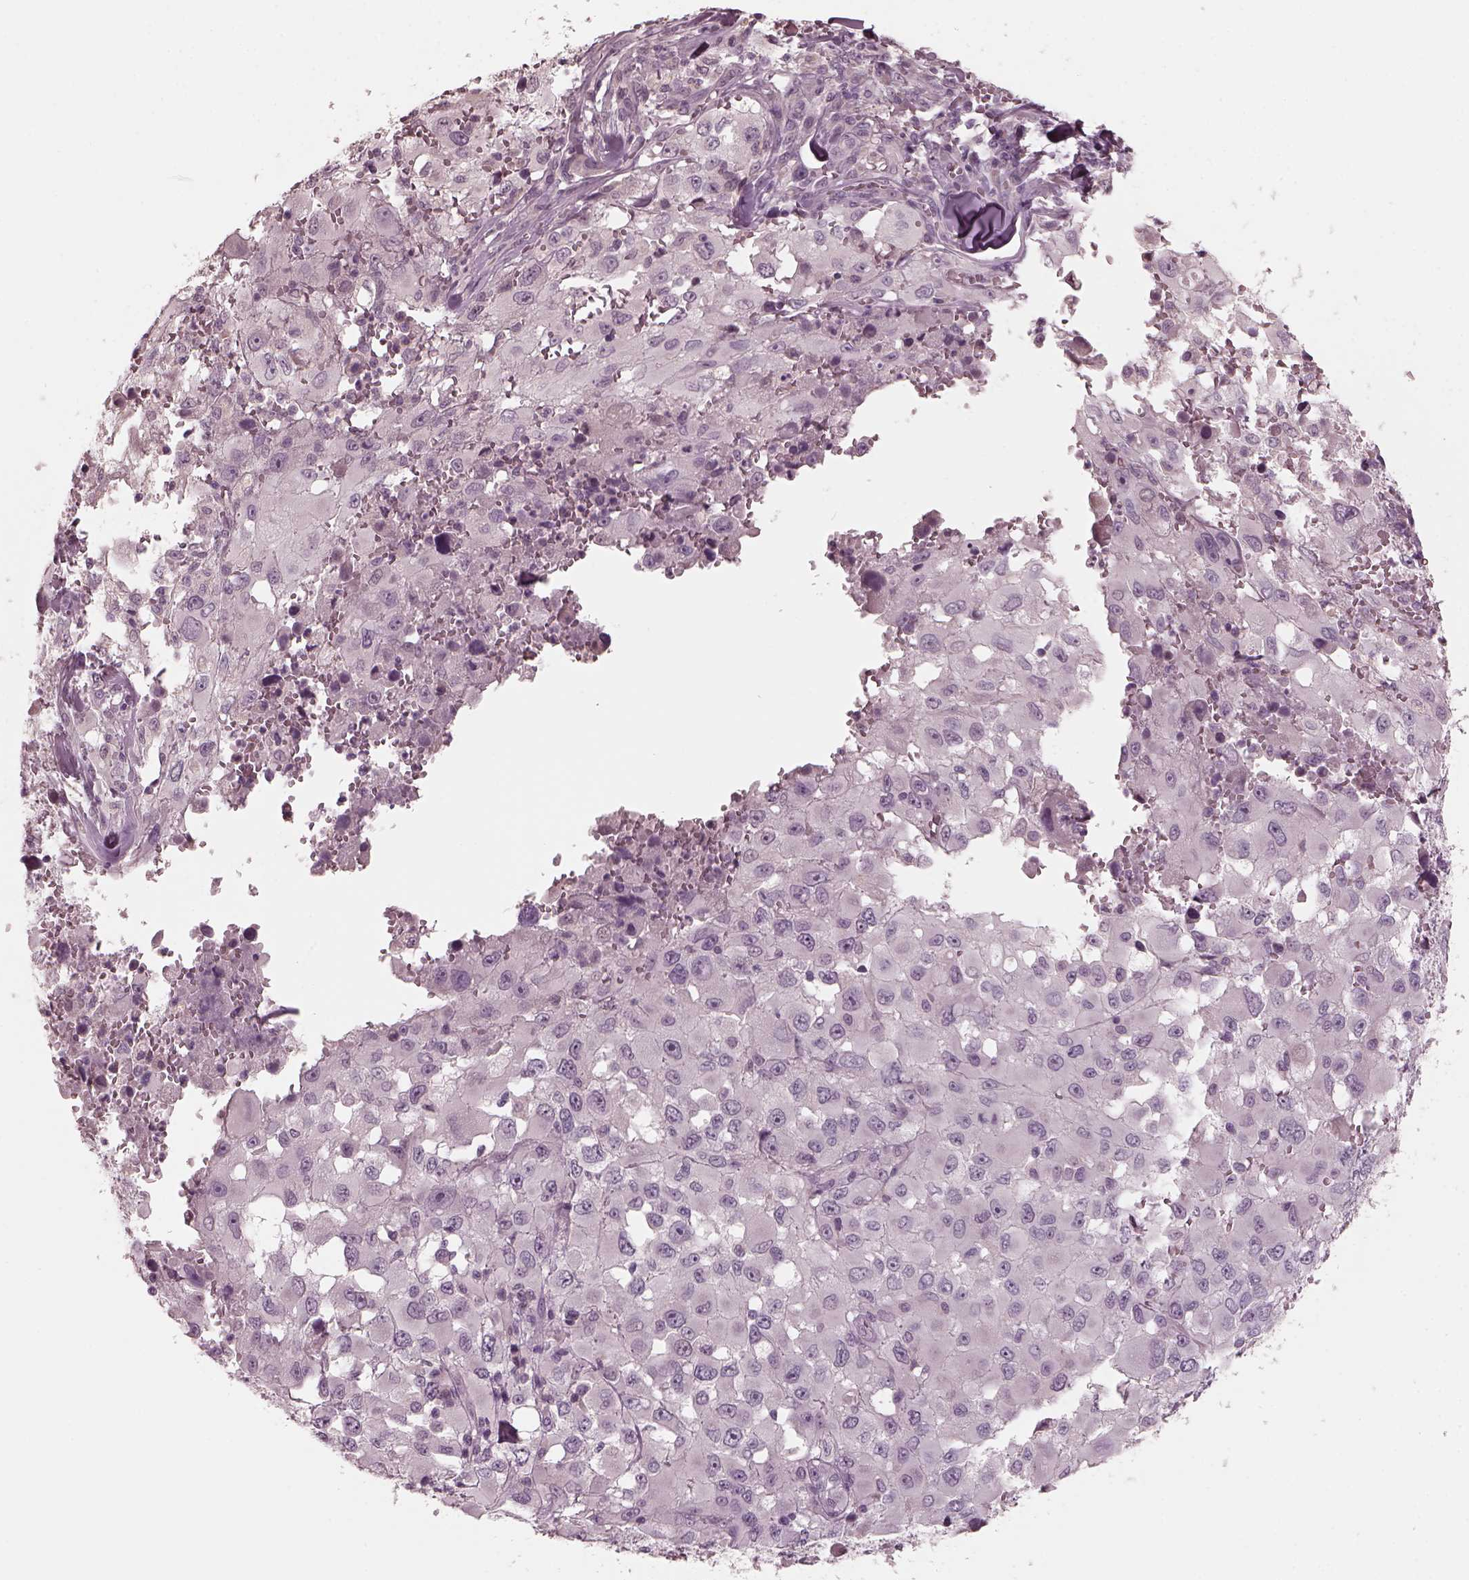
{"staining": {"intensity": "negative", "quantity": "none", "location": "none"}, "tissue": "melanoma", "cell_type": "Tumor cells", "image_type": "cancer", "snomed": [{"axis": "morphology", "description": "Malignant melanoma, Metastatic site"}, {"axis": "topography", "description": "Lymph node"}], "caption": "There is no significant positivity in tumor cells of malignant melanoma (metastatic site).", "gene": "RCVRN", "patient": {"sex": "male", "age": 50}}